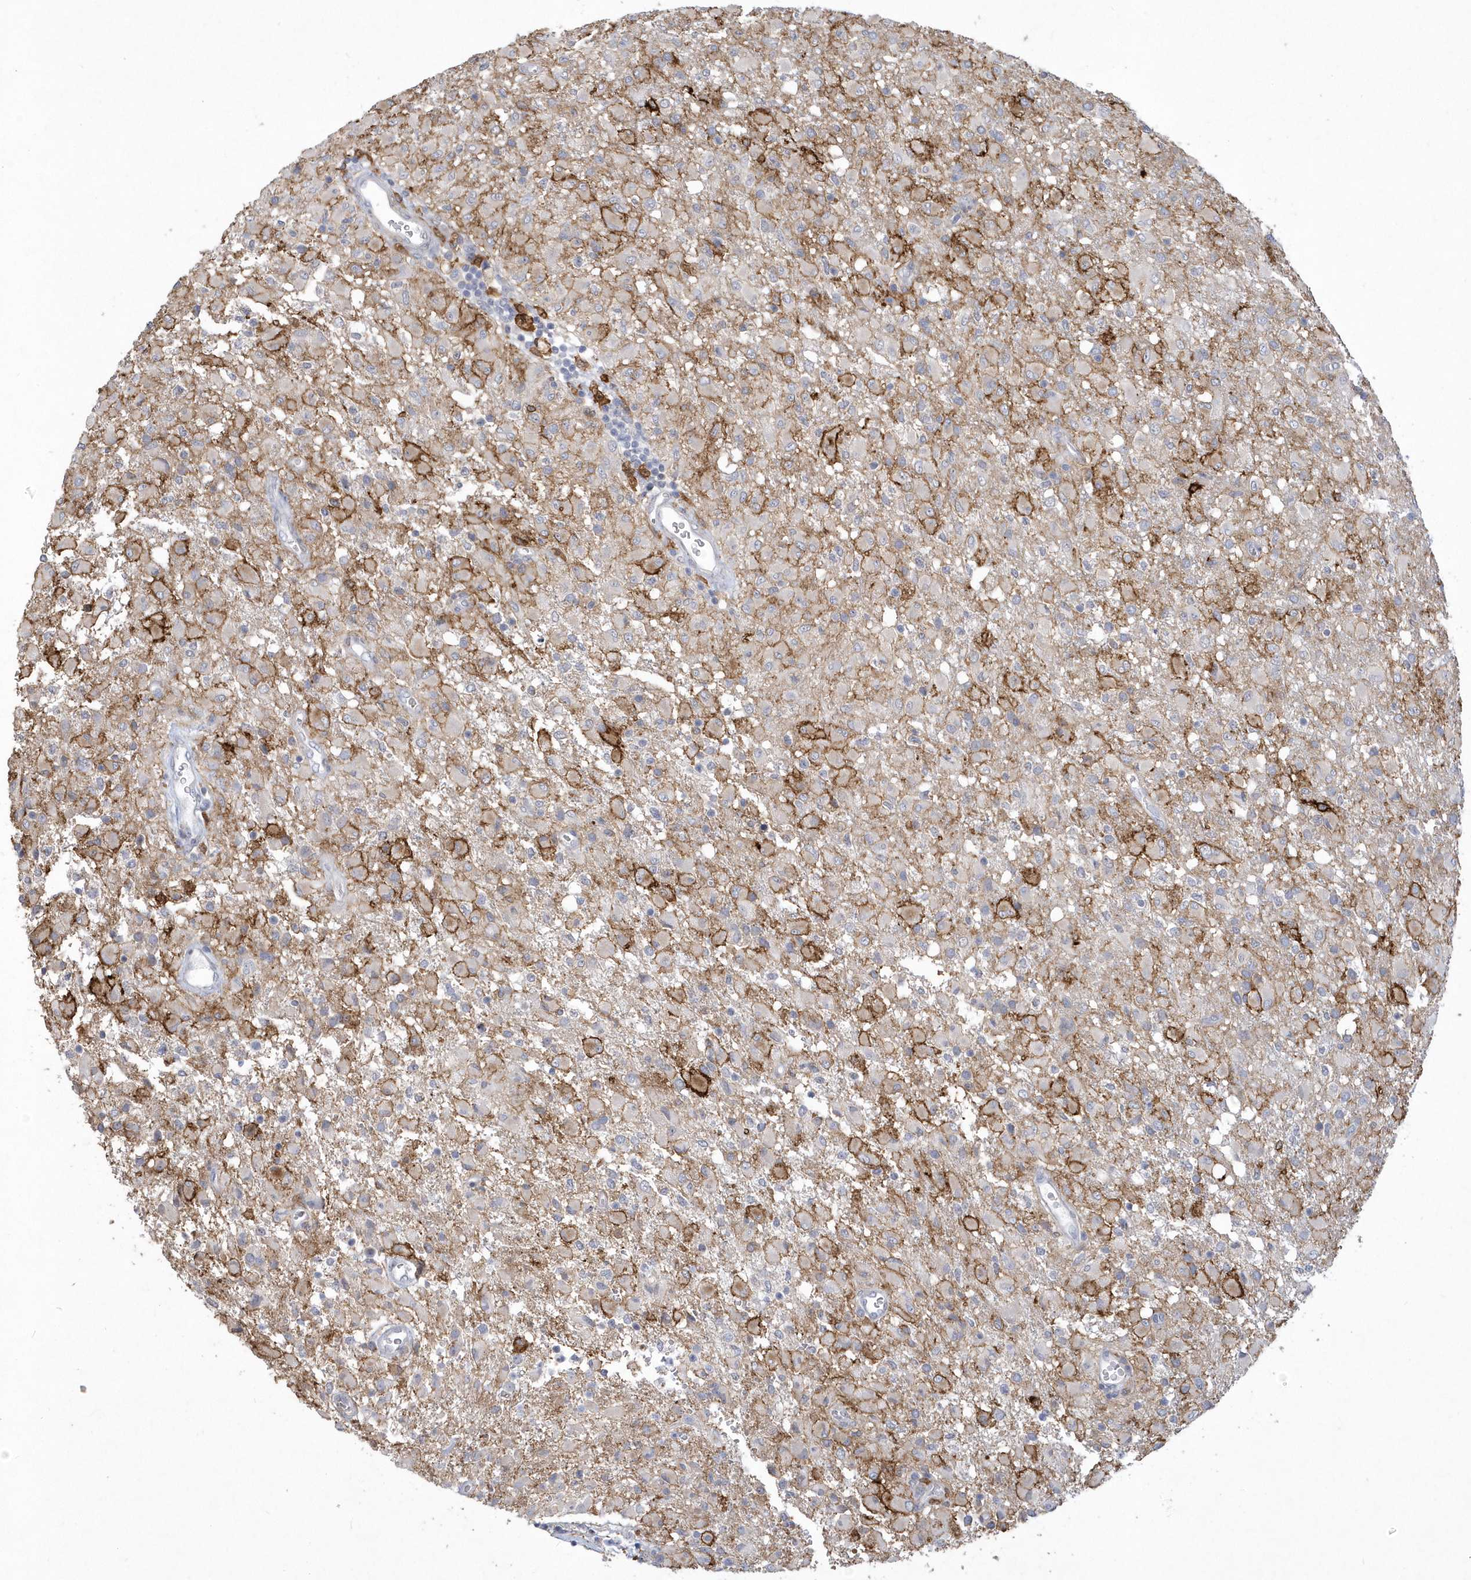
{"staining": {"intensity": "negative", "quantity": "none", "location": "none"}, "tissue": "glioma", "cell_type": "Tumor cells", "image_type": "cancer", "snomed": [{"axis": "morphology", "description": "Glioma, malignant, High grade"}, {"axis": "topography", "description": "Brain"}], "caption": "The photomicrograph demonstrates no staining of tumor cells in glioma.", "gene": "TSPEAR", "patient": {"sex": "female", "age": 57}}